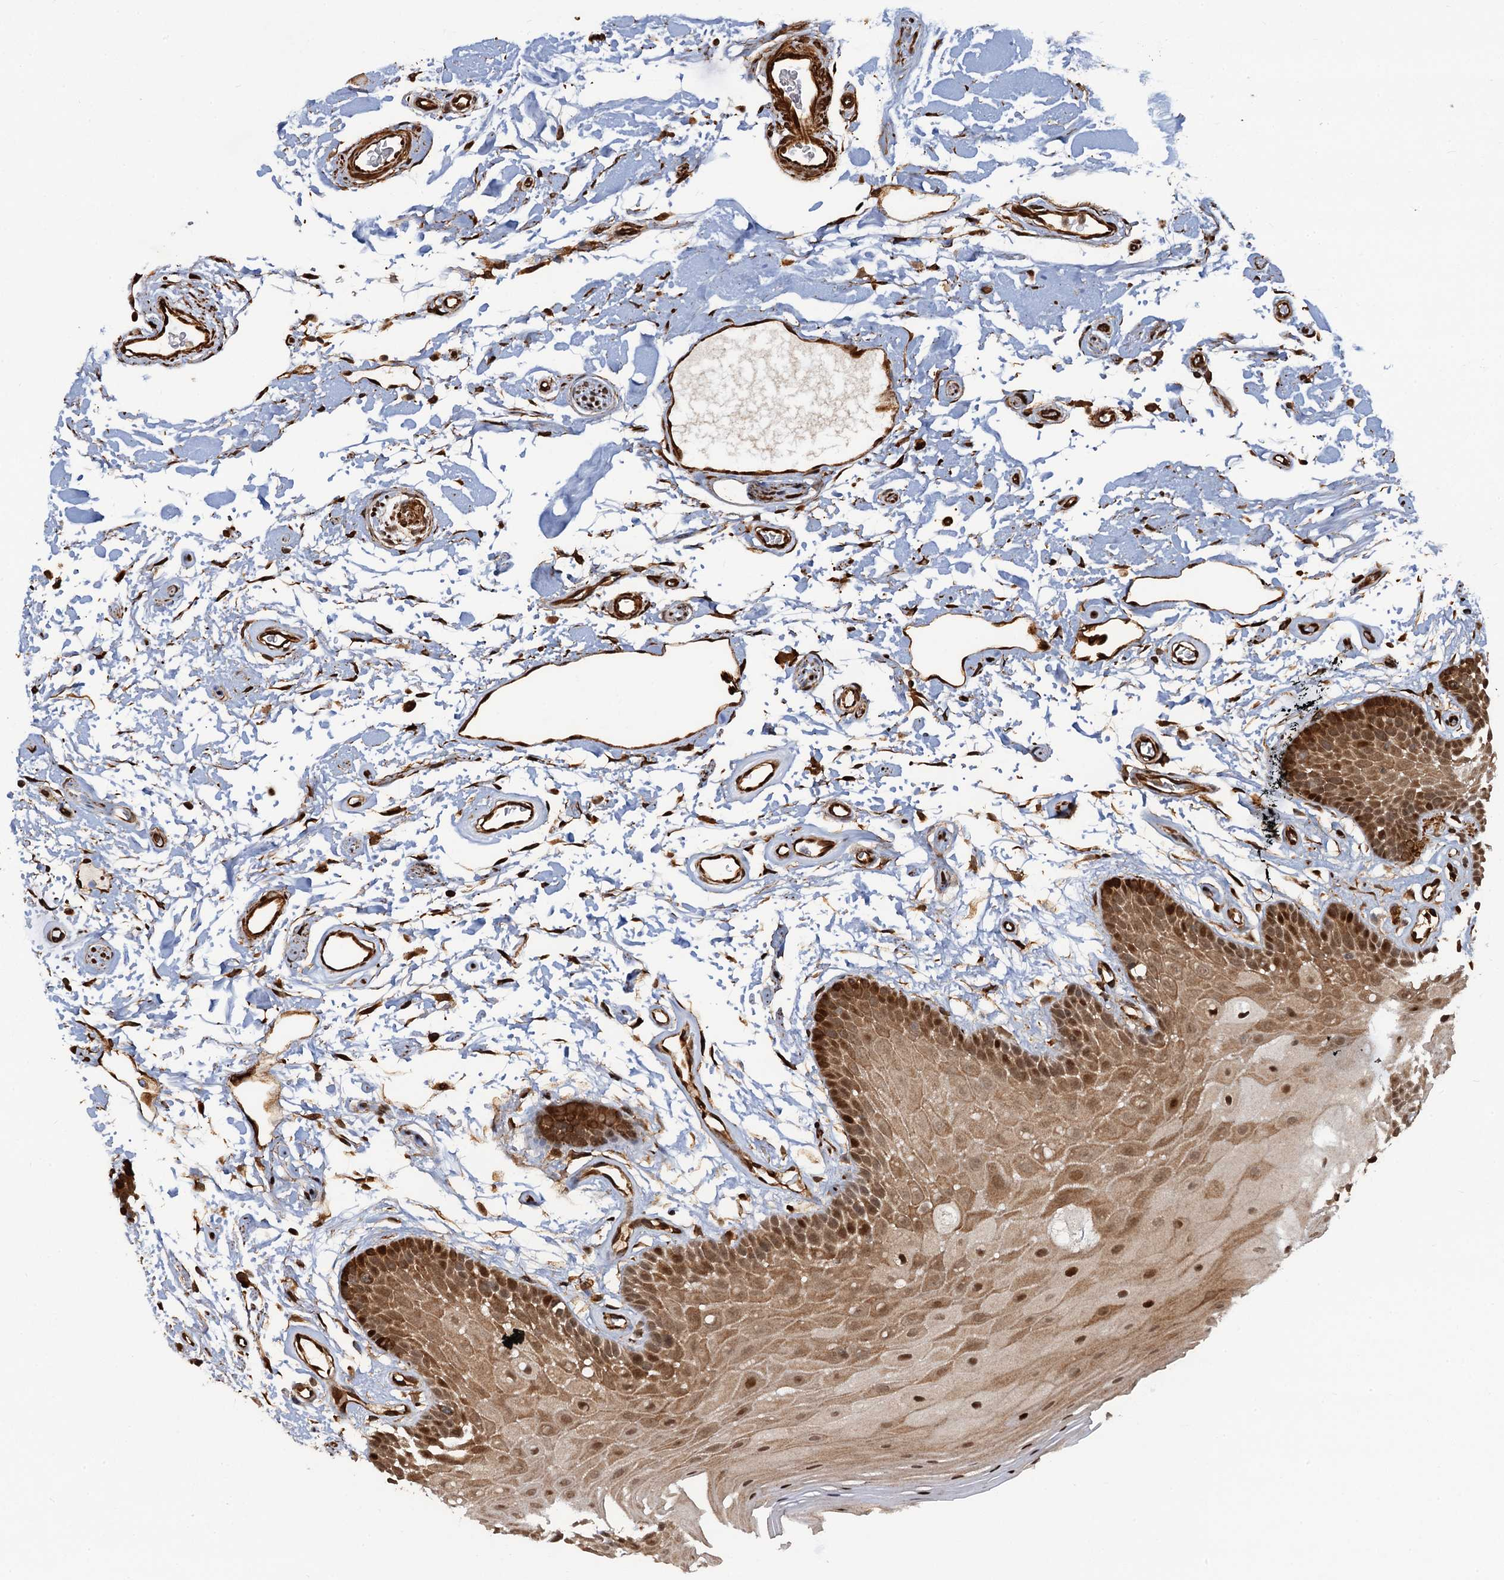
{"staining": {"intensity": "moderate", "quantity": ">75%", "location": "cytoplasmic/membranous,nuclear"}, "tissue": "oral mucosa", "cell_type": "Squamous epithelial cells", "image_type": "normal", "snomed": [{"axis": "morphology", "description": "Normal tissue, NOS"}, {"axis": "topography", "description": "Oral tissue"}], "caption": "Immunohistochemical staining of benign oral mucosa displays medium levels of moderate cytoplasmic/membranous,nuclear expression in about >75% of squamous epithelial cells.", "gene": "SNRNP25", "patient": {"sex": "male", "age": 62}}